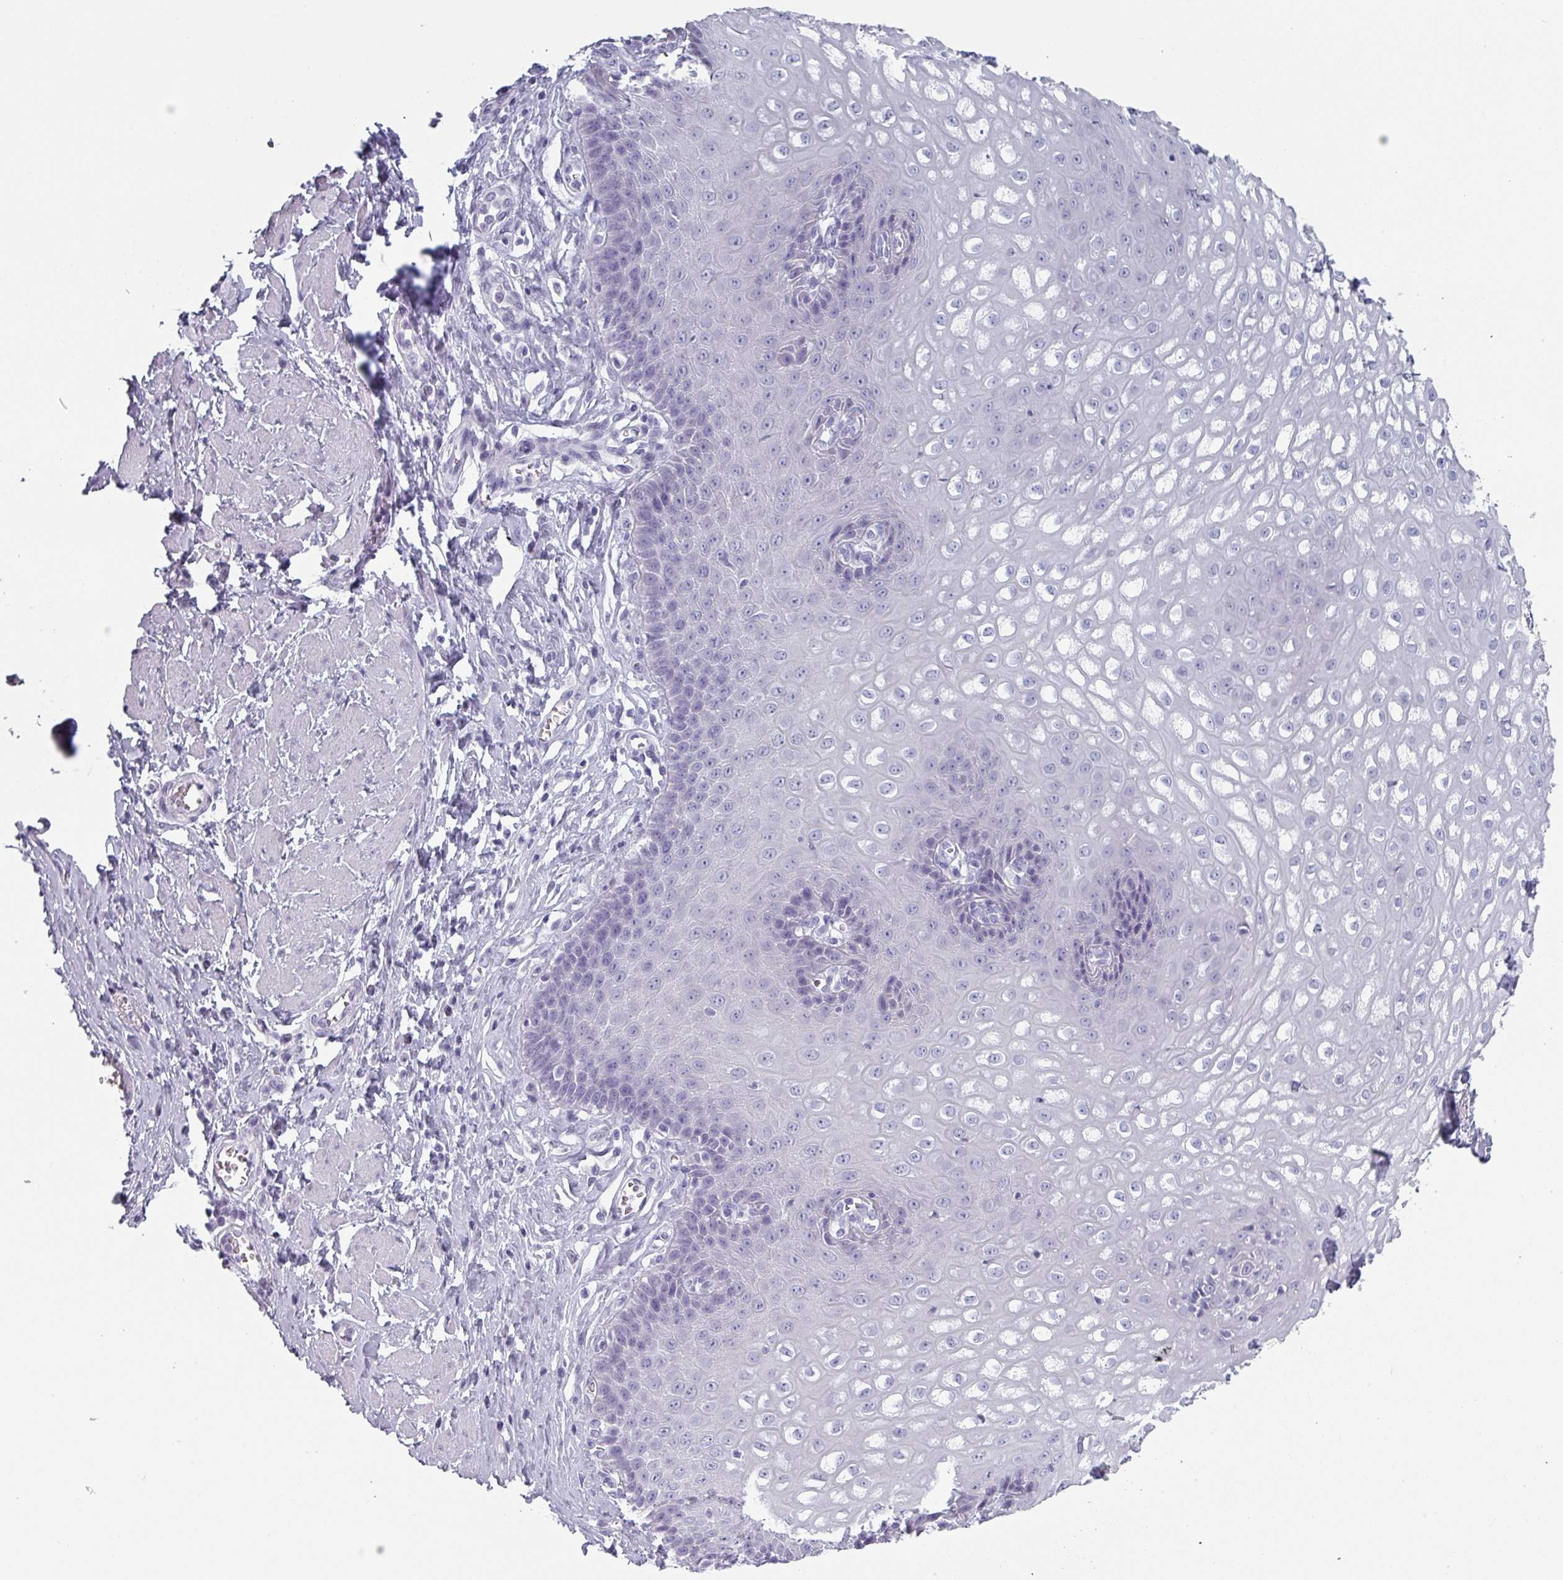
{"staining": {"intensity": "negative", "quantity": "none", "location": "none"}, "tissue": "esophagus", "cell_type": "Squamous epithelial cells", "image_type": "normal", "snomed": [{"axis": "morphology", "description": "Normal tissue, NOS"}, {"axis": "topography", "description": "Esophagus"}], "caption": "This micrograph is of normal esophagus stained with IHC to label a protein in brown with the nuclei are counter-stained blue. There is no expression in squamous epithelial cells.", "gene": "SLC35G2", "patient": {"sex": "male", "age": 67}}